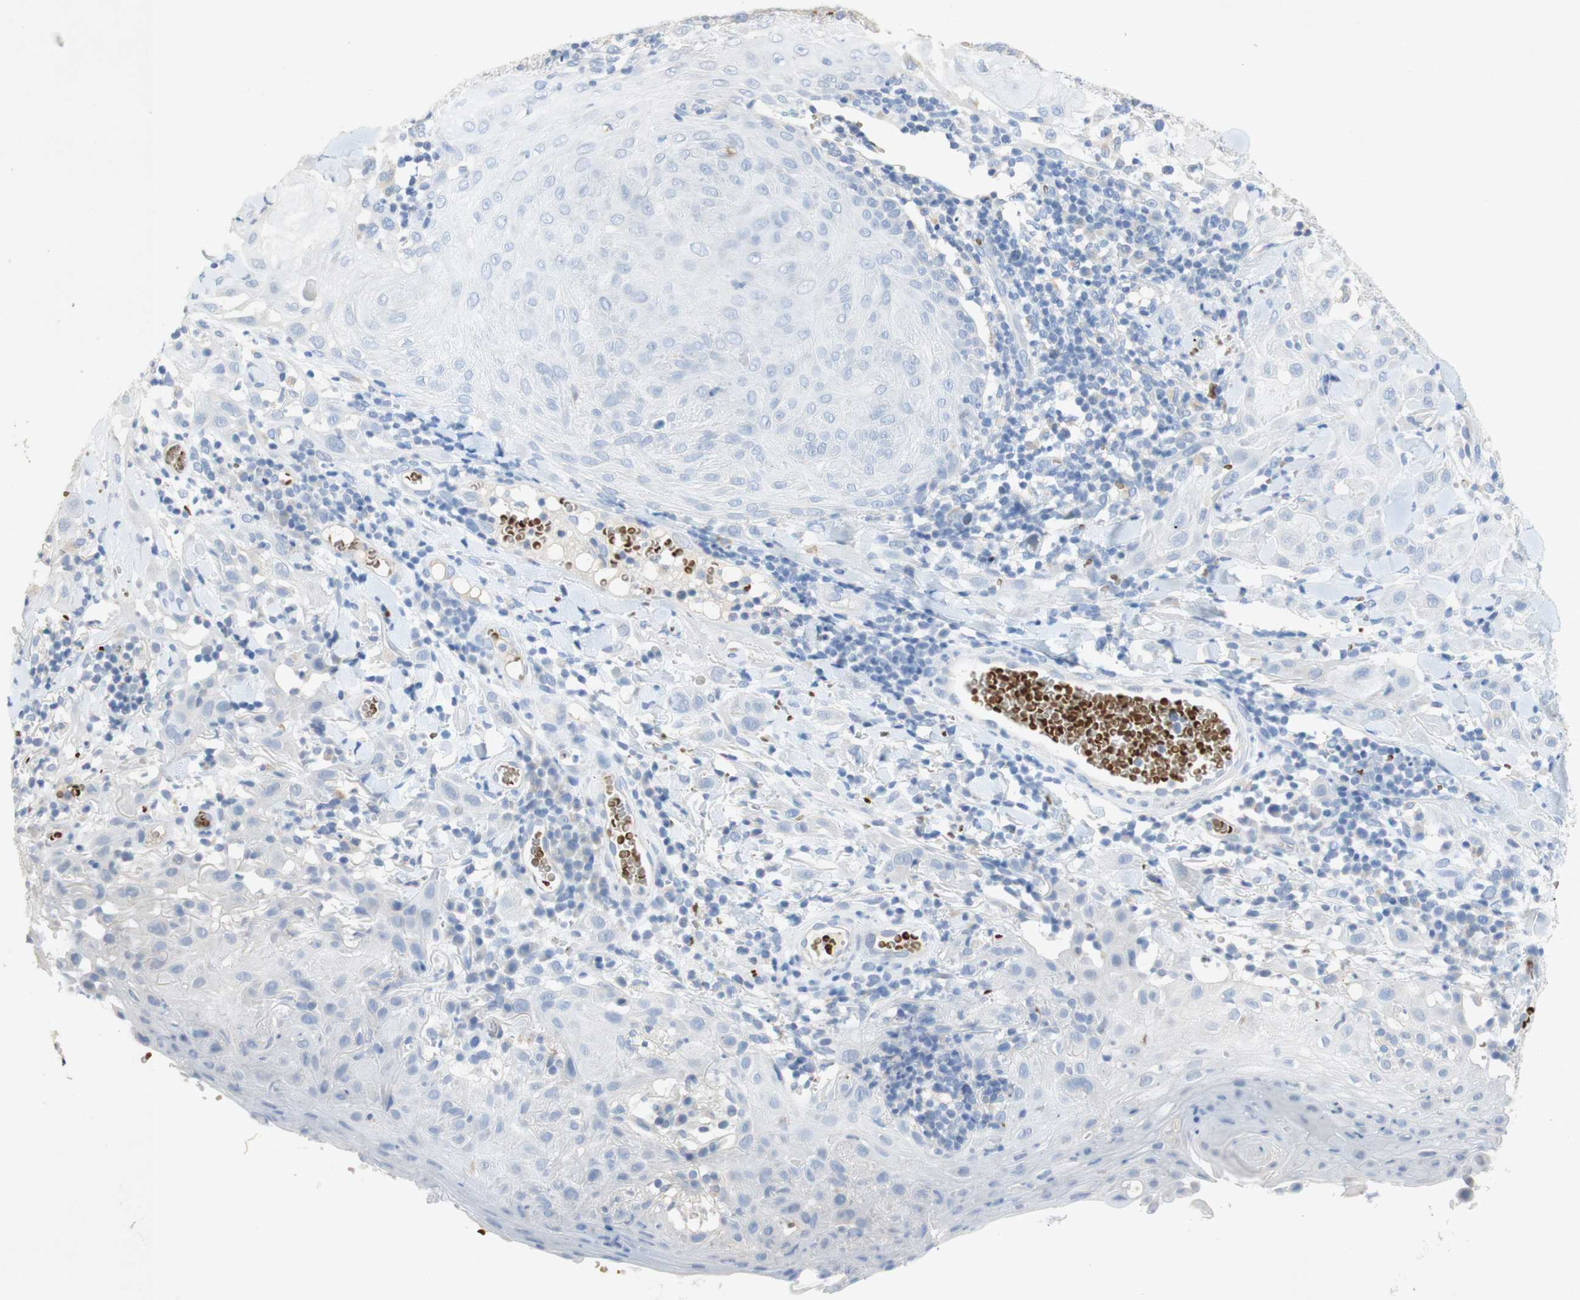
{"staining": {"intensity": "negative", "quantity": "none", "location": "none"}, "tissue": "skin cancer", "cell_type": "Tumor cells", "image_type": "cancer", "snomed": [{"axis": "morphology", "description": "Squamous cell carcinoma, NOS"}, {"axis": "topography", "description": "Skin"}], "caption": "A high-resolution histopathology image shows immunohistochemistry (IHC) staining of skin cancer (squamous cell carcinoma), which demonstrates no significant expression in tumor cells.", "gene": "EPO", "patient": {"sex": "male", "age": 24}}